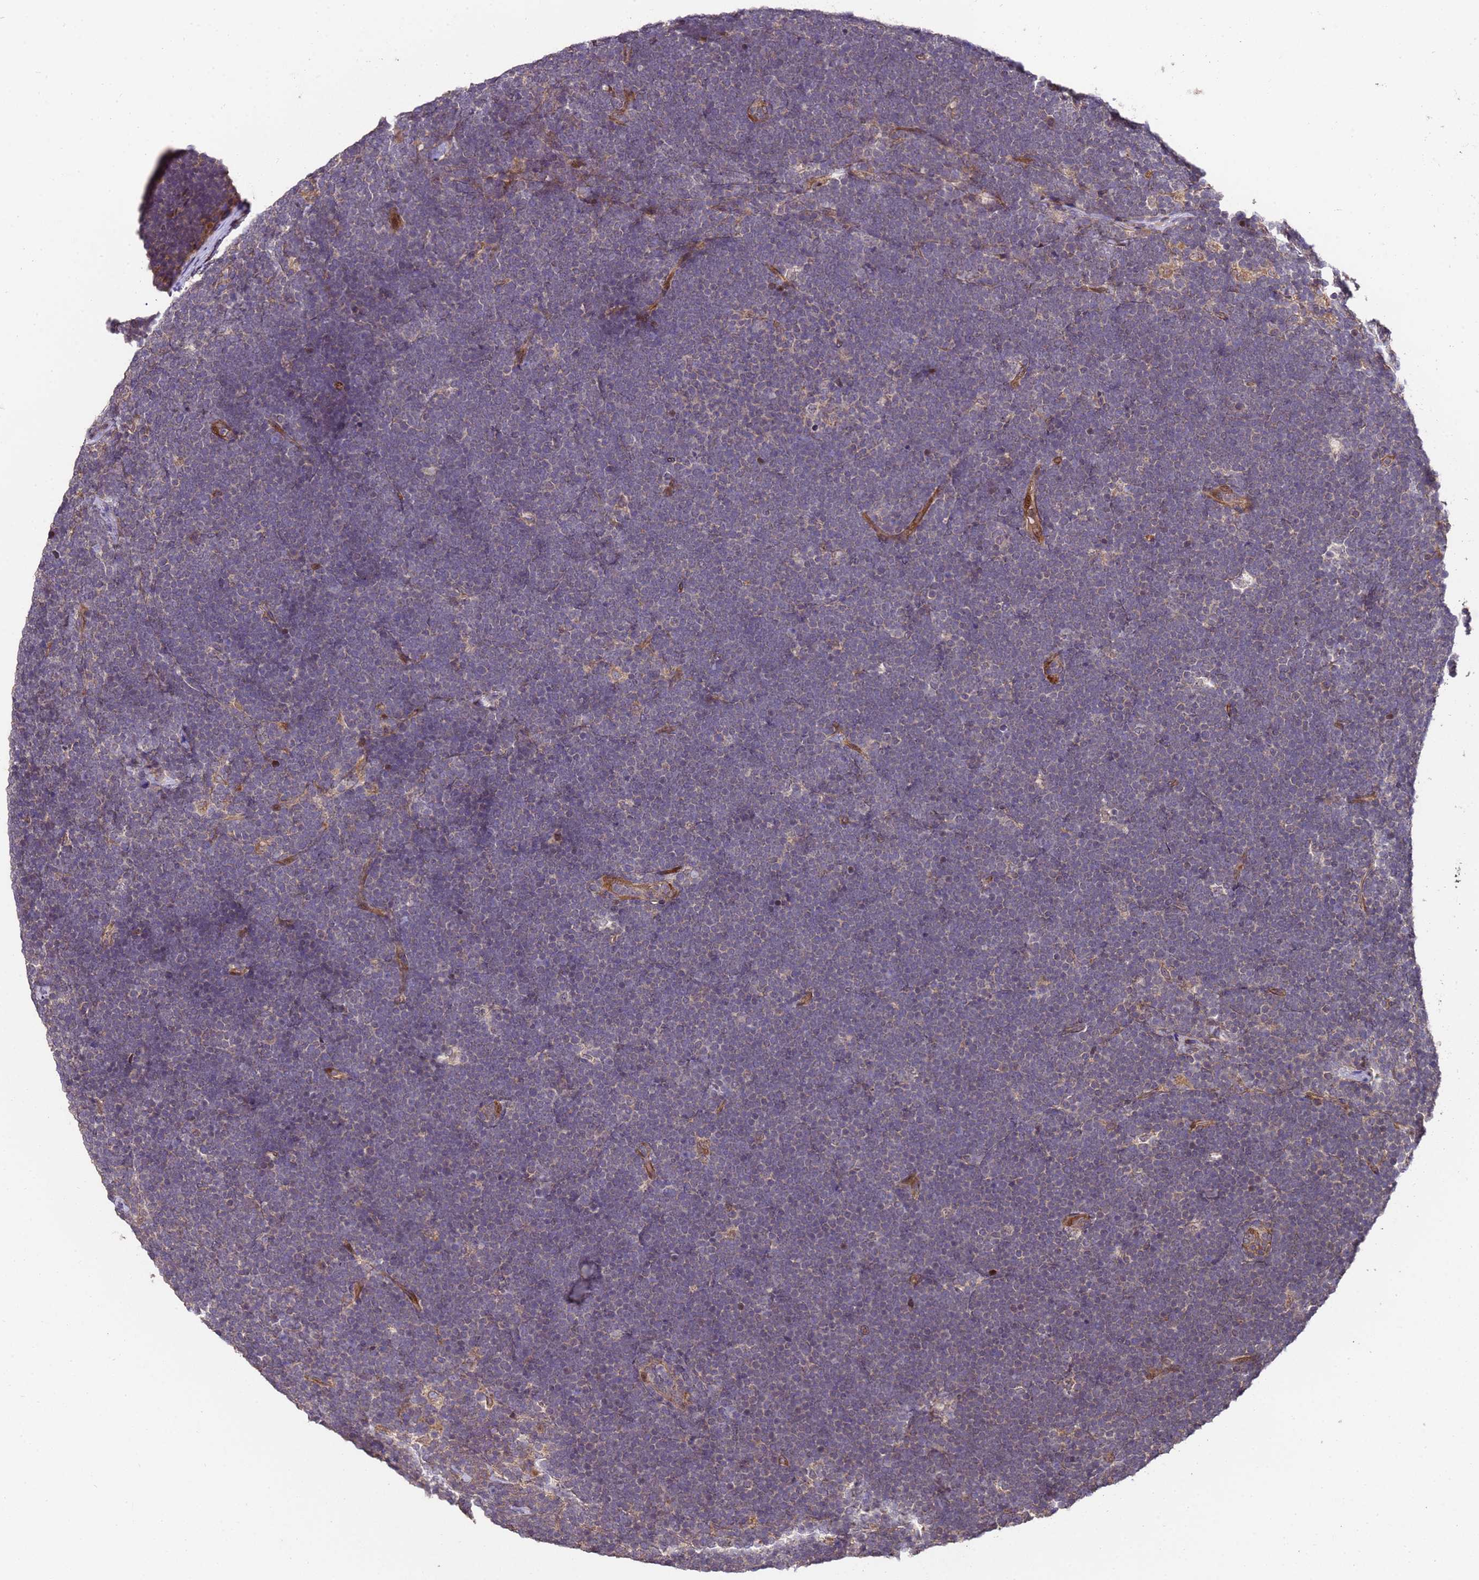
{"staining": {"intensity": "negative", "quantity": "none", "location": "none"}, "tissue": "lymphoma", "cell_type": "Tumor cells", "image_type": "cancer", "snomed": [{"axis": "morphology", "description": "Malignant lymphoma, non-Hodgkin's type, High grade"}, {"axis": "topography", "description": "Lymph node"}], "caption": "Tumor cells are negative for brown protein staining in lymphoma.", "gene": "PRODH", "patient": {"sex": "male", "age": 13}}